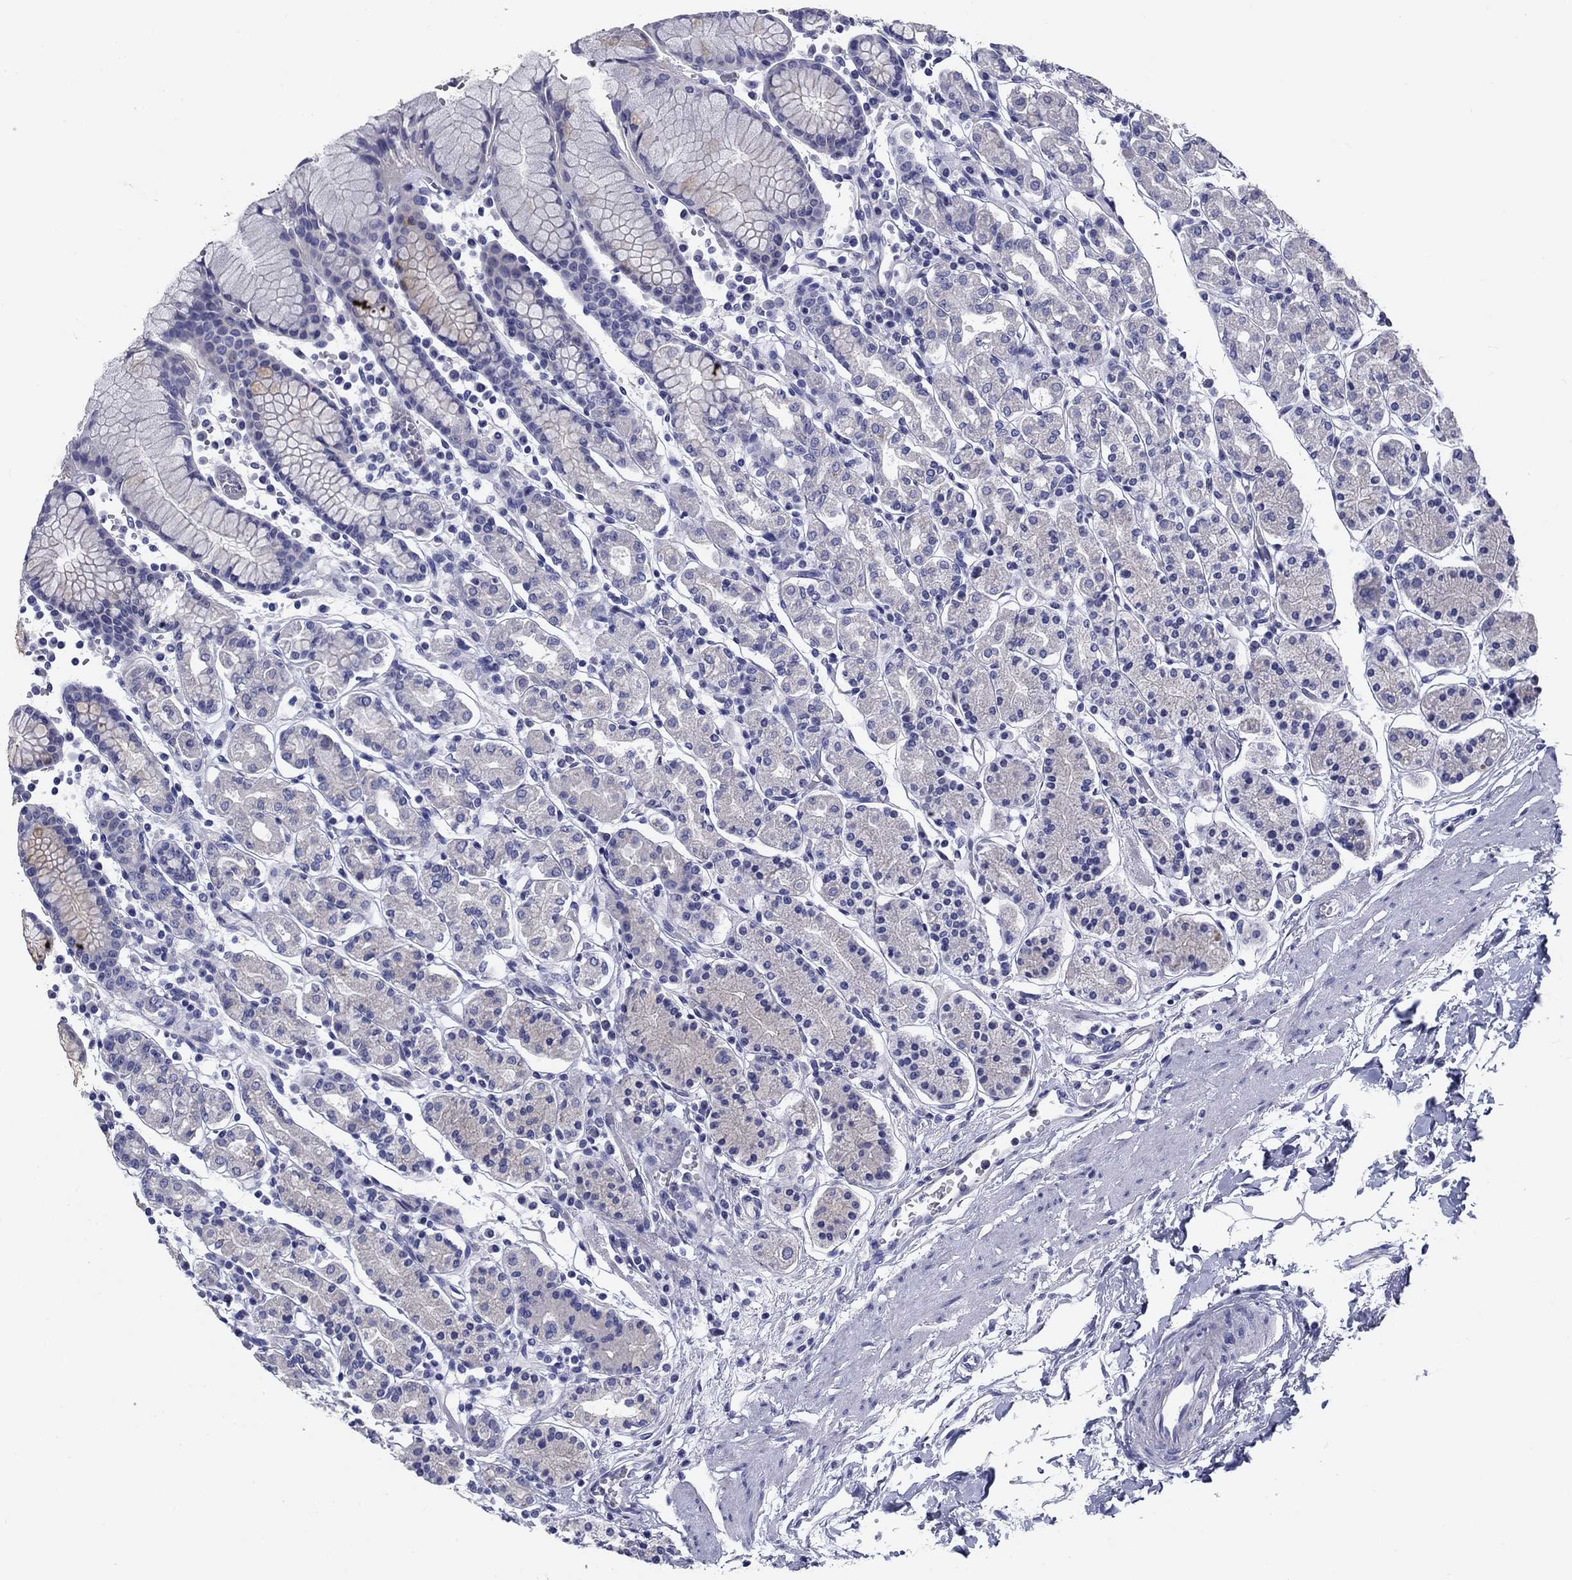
{"staining": {"intensity": "negative", "quantity": "none", "location": "none"}, "tissue": "stomach", "cell_type": "Glandular cells", "image_type": "normal", "snomed": [{"axis": "morphology", "description": "Normal tissue, NOS"}, {"axis": "topography", "description": "Stomach, upper"}, {"axis": "topography", "description": "Stomach"}], "caption": "DAB immunohistochemical staining of normal human stomach shows no significant staining in glandular cells.", "gene": "PRKCG", "patient": {"sex": "male", "age": 62}}